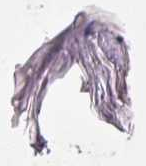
{"staining": {"intensity": "strong", "quantity": ">75%", "location": "cytoplasmic/membranous,nuclear"}, "tissue": "bronchus", "cell_type": "Respiratory epithelial cells", "image_type": "normal", "snomed": [{"axis": "morphology", "description": "Normal tissue, NOS"}, {"axis": "topography", "description": "Cartilage tissue"}], "caption": "Immunohistochemical staining of normal human bronchus reveals strong cytoplasmic/membranous,nuclear protein positivity in approximately >75% of respiratory epithelial cells.", "gene": "SLC22A24", "patient": {"sex": "male", "age": 63}}